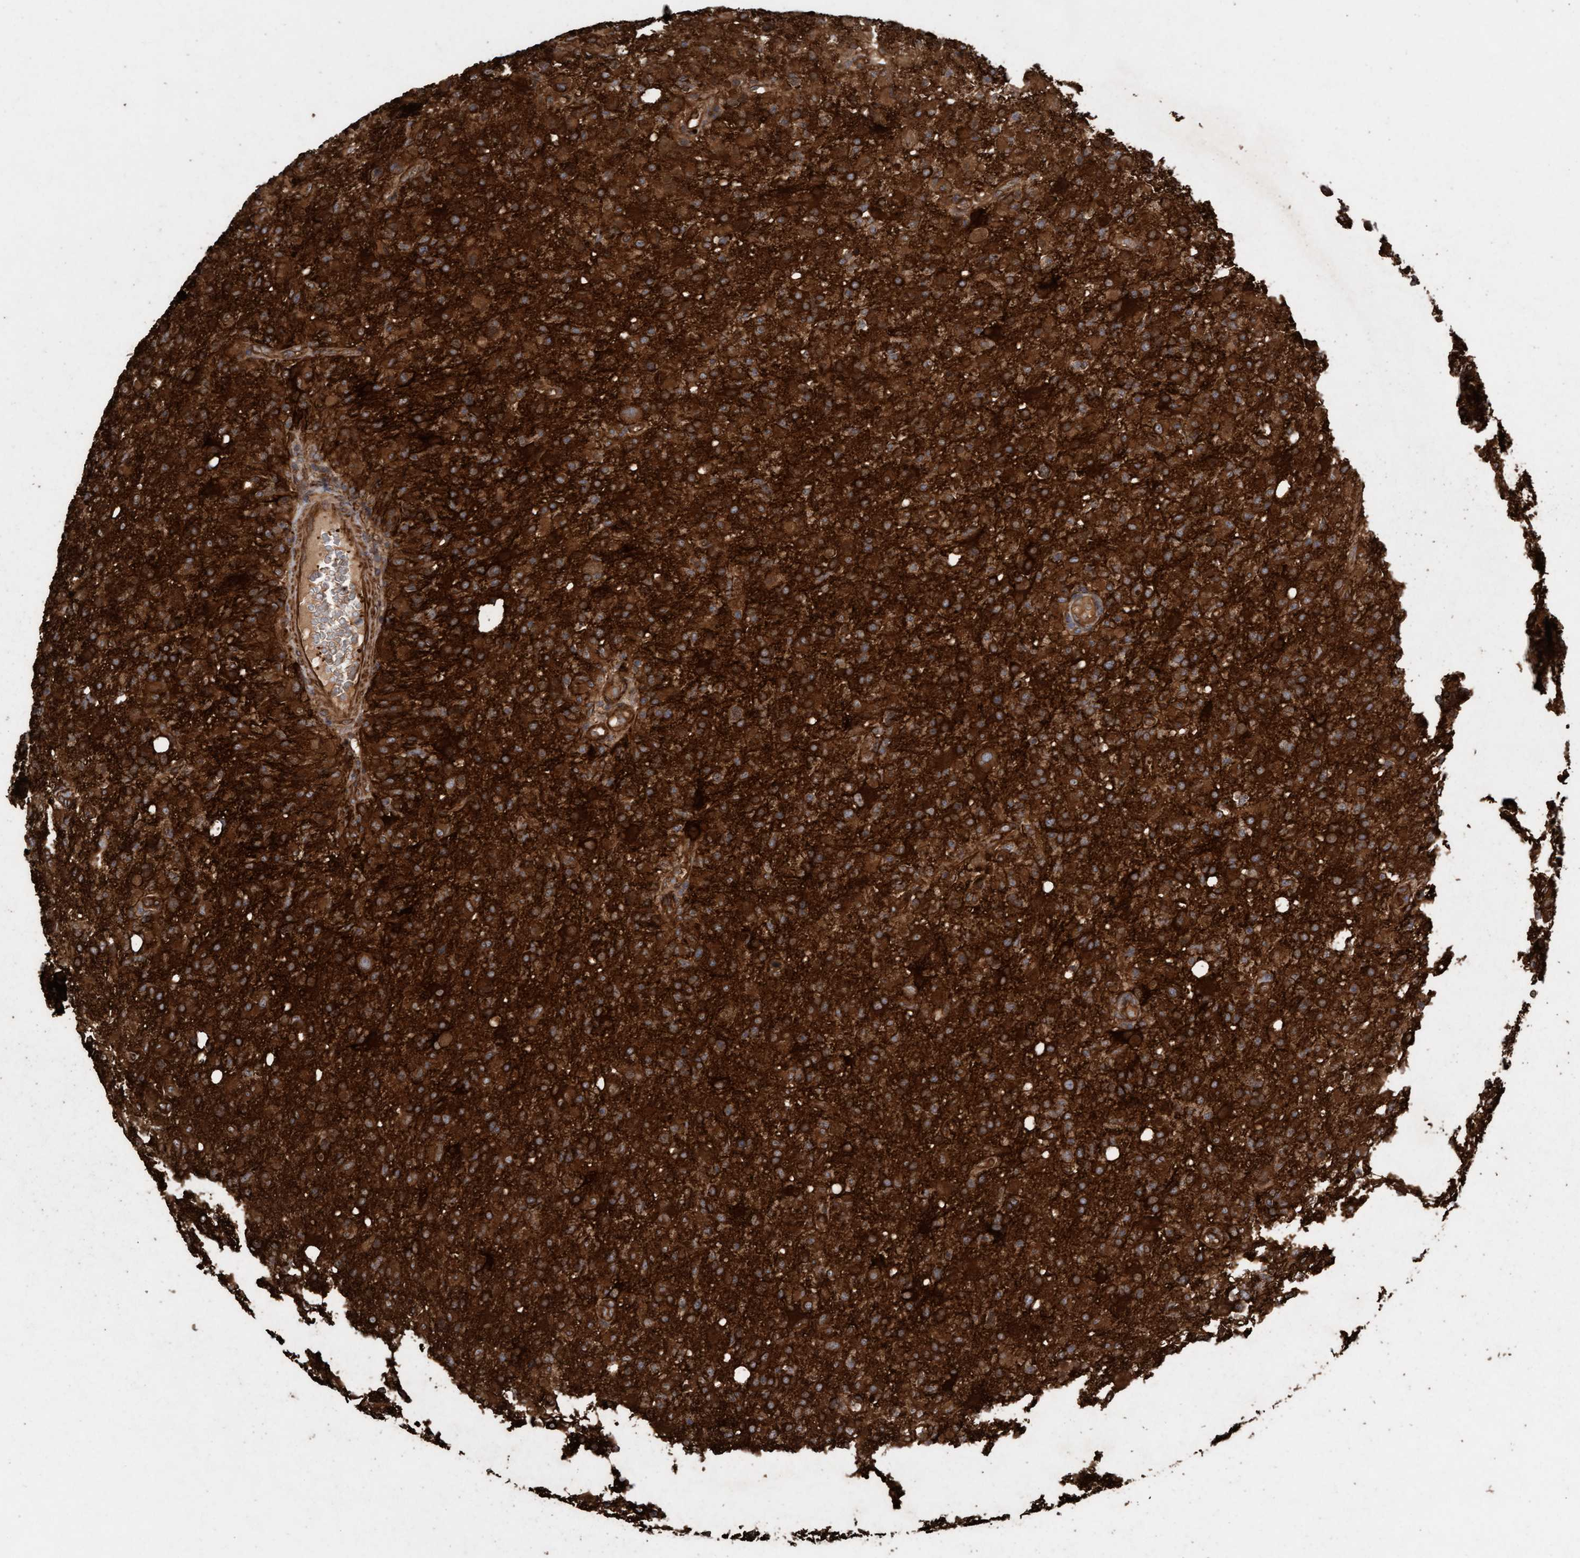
{"staining": {"intensity": "strong", "quantity": ">75%", "location": "cytoplasmic/membranous"}, "tissue": "glioma", "cell_type": "Tumor cells", "image_type": "cancer", "snomed": [{"axis": "morphology", "description": "Glioma, malignant, High grade"}, {"axis": "topography", "description": "Brain"}], "caption": "A high-resolution photomicrograph shows IHC staining of glioma, which displays strong cytoplasmic/membranous expression in about >75% of tumor cells. (Stains: DAB in brown, nuclei in blue, Microscopy: brightfield microscopy at high magnification).", "gene": "CDC42EP4", "patient": {"sex": "female", "age": 57}}